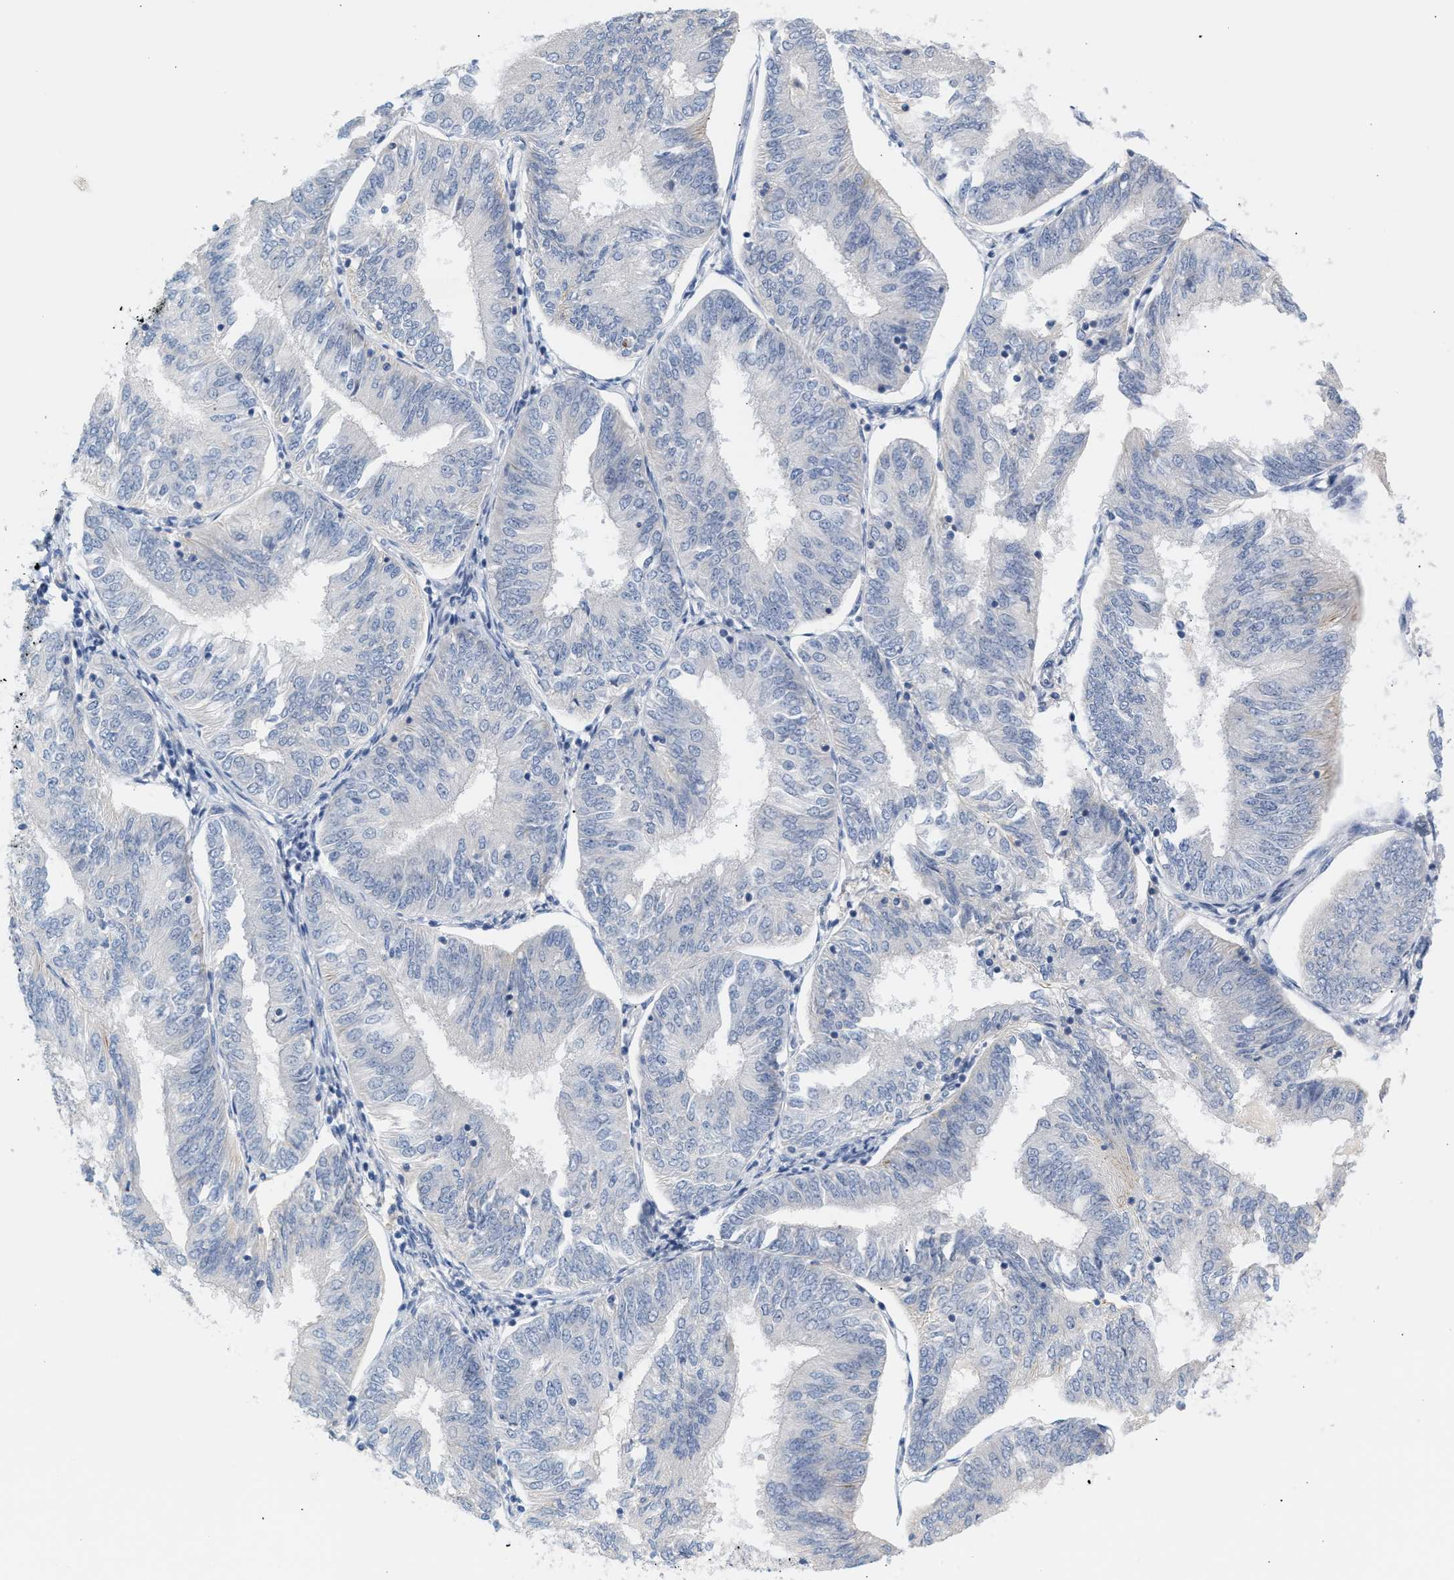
{"staining": {"intensity": "negative", "quantity": "none", "location": "none"}, "tissue": "endometrial cancer", "cell_type": "Tumor cells", "image_type": "cancer", "snomed": [{"axis": "morphology", "description": "Adenocarcinoma, NOS"}, {"axis": "topography", "description": "Endometrium"}], "caption": "High magnification brightfield microscopy of endometrial cancer (adenocarcinoma) stained with DAB (3,3'-diaminobenzidine) (brown) and counterstained with hematoxylin (blue): tumor cells show no significant staining.", "gene": "LRCH1", "patient": {"sex": "female", "age": 58}}